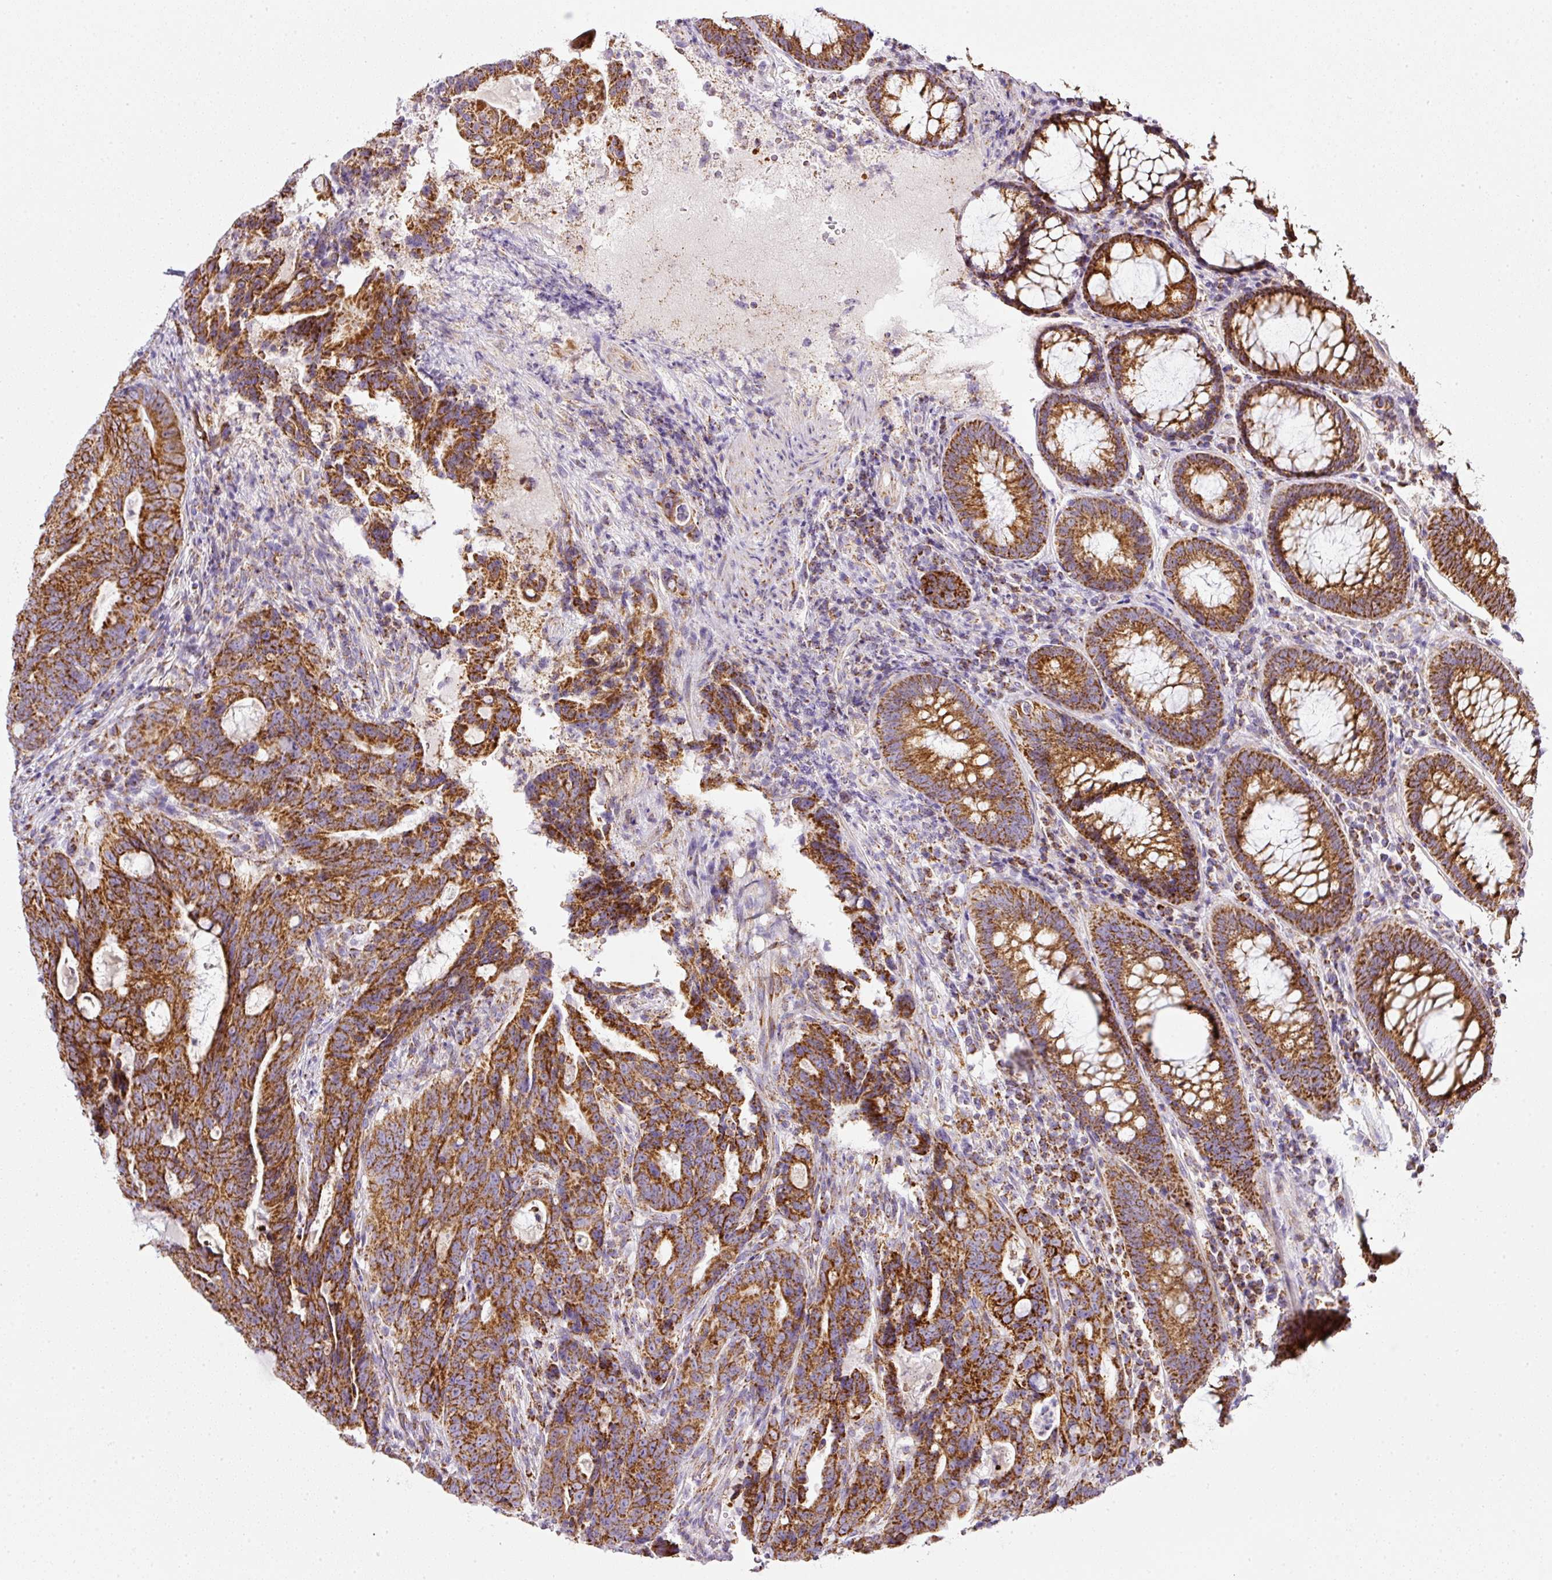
{"staining": {"intensity": "strong", "quantity": ">75%", "location": "cytoplasmic/membranous"}, "tissue": "colorectal cancer", "cell_type": "Tumor cells", "image_type": "cancer", "snomed": [{"axis": "morphology", "description": "Adenocarcinoma, NOS"}, {"axis": "topography", "description": "Colon"}], "caption": "Brown immunohistochemical staining in adenocarcinoma (colorectal) reveals strong cytoplasmic/membranous positivity in approximately >75% of tumor cells.", "gene": "SDHA", "patient": {"sex": "female", "age": 82}}